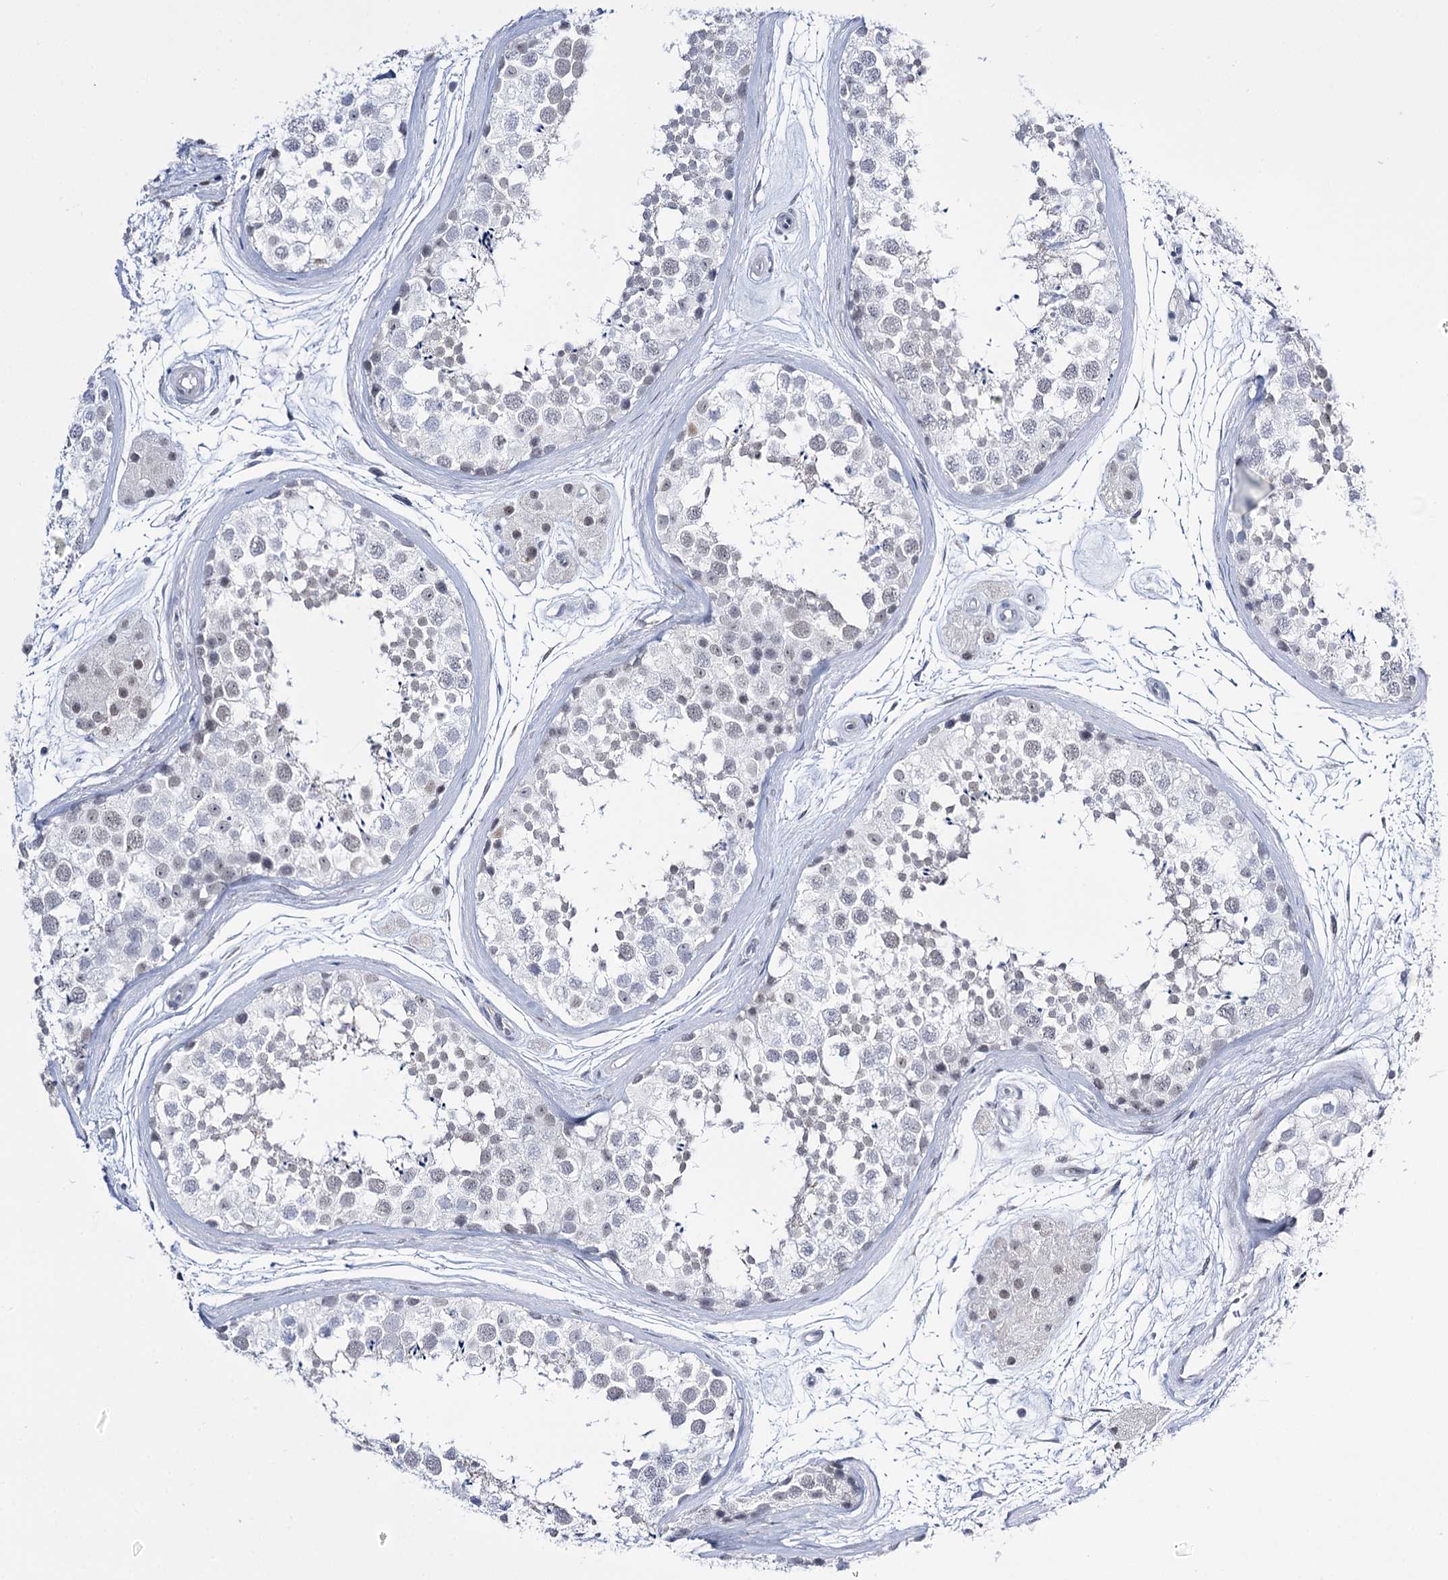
{"staining": {"intensity": "negative", "quantity": "none", "location": "none"}, "tissue": "testis", "cell_type": "Cells in seminiferous ducts", "image_type": "normal", "snomed": [{"axis": "morphology", "description": "Normal tissue, NOS"}, {"axis": "topography", "description": "Testis"}], "caption": "High power microscopy micrograph of an immunohistochemistry histopathology image of unremarkable testis, revealing no significant positivity in cells in seminiferous ducts. (Brightfield microscopy of DAB (3,3'-diaminobenzidine) IHC at high magnification).", "gene": "RBM15B", "patient": {"sex": "male", "age": 56}}